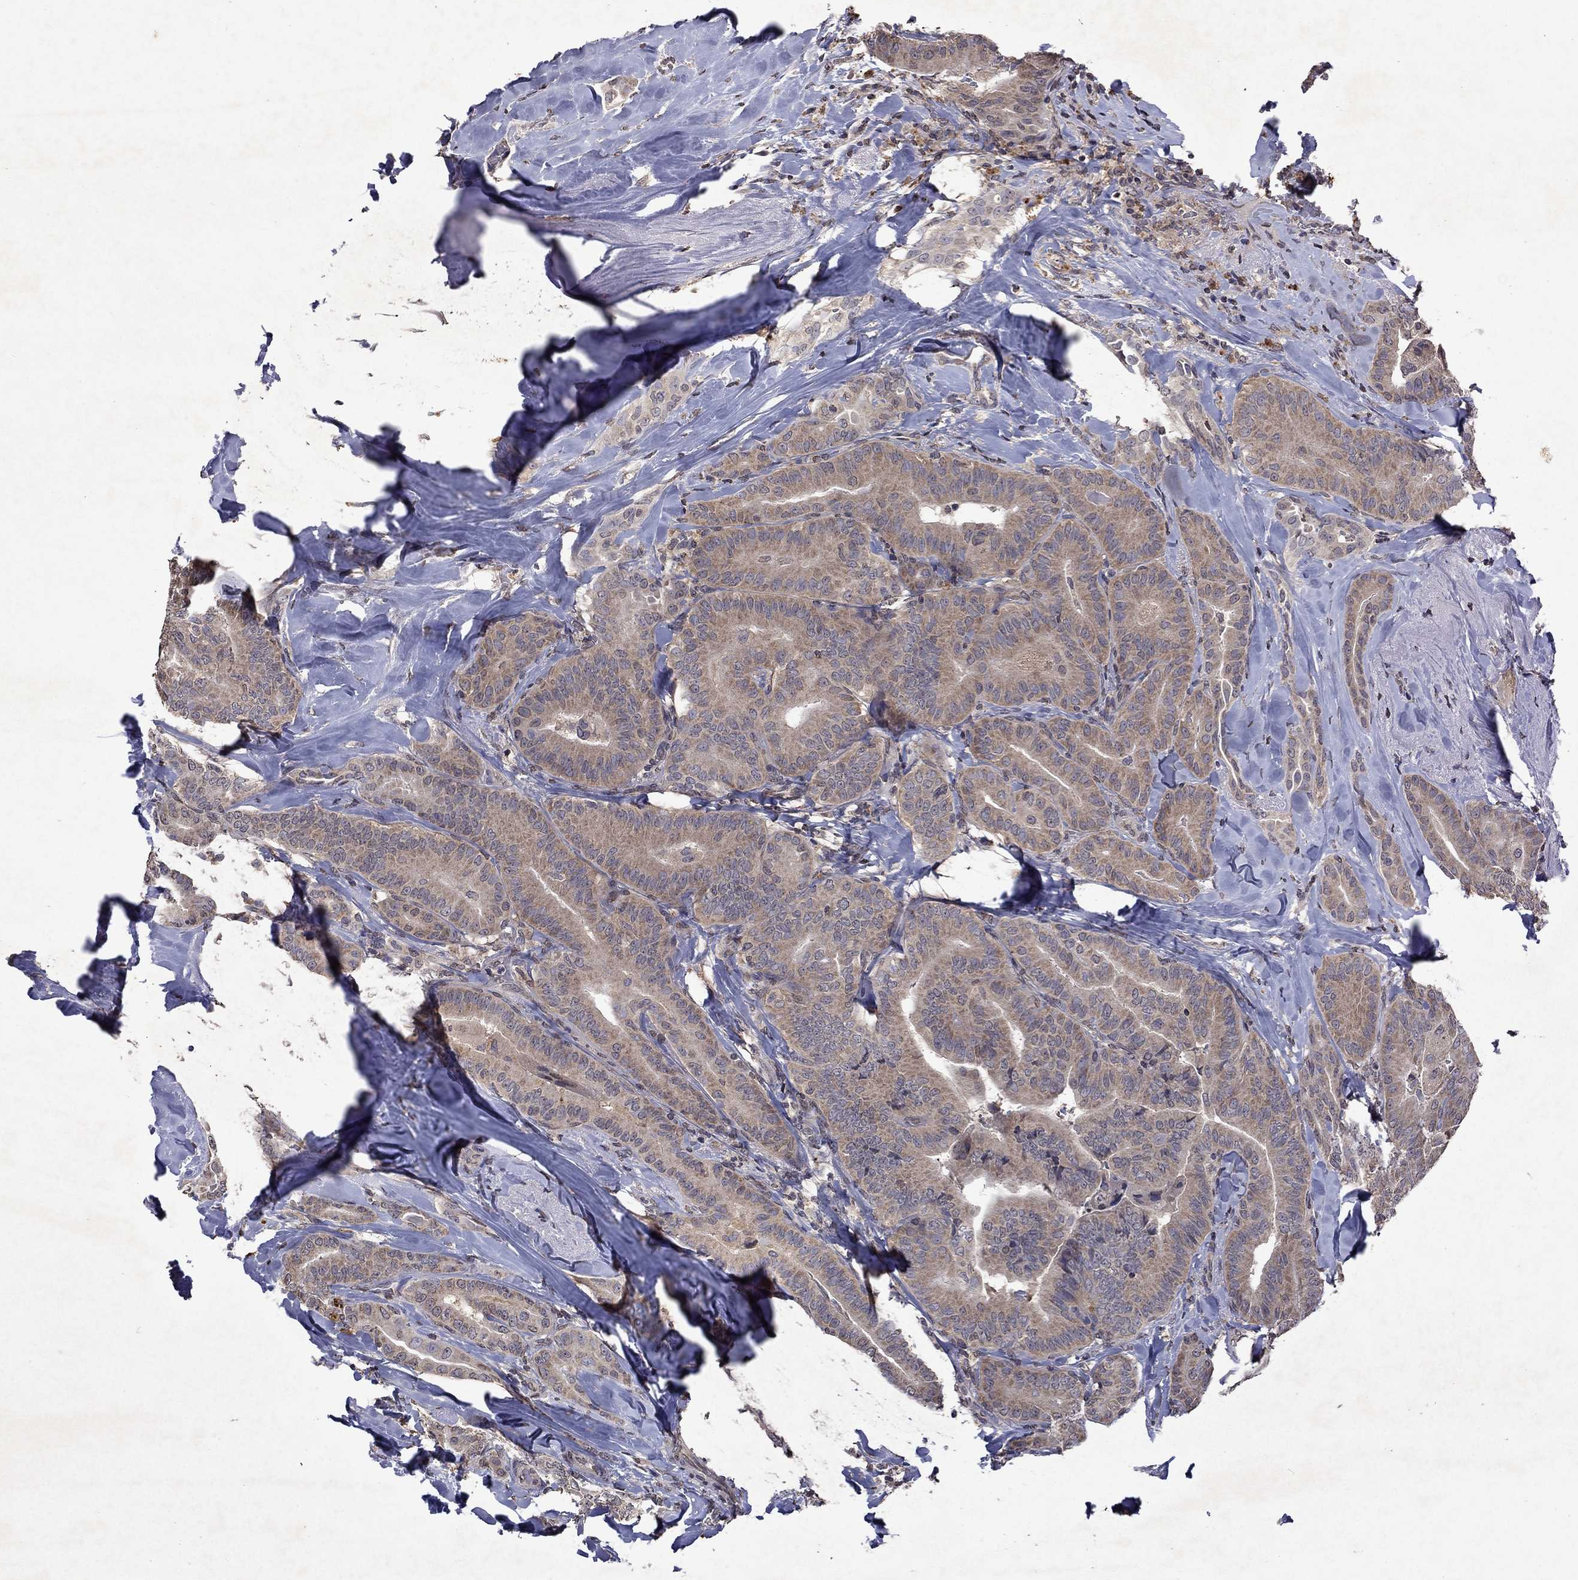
{"staining": {"intensity": "weak", "quantity": ">75%", "location": "cytoplasmic/membranous"}, "tissue": "thyroid cancer", "cell_type": "Tumor cells", "image_type": "cancer", "snomed": [{"axis": "morphology", "description": "Papillary adenocarcinoma, NOS"}, {"axis": "topography", "description": "Thyroid gland"}], "caption": "Weak cytoplasmic/membranous protein staining is identified in about >75% of tumor cells in papillary adenocarcinoma (thyroid).", "gene": "TTC38", "patient": {"sex": "male", "age": 61}}